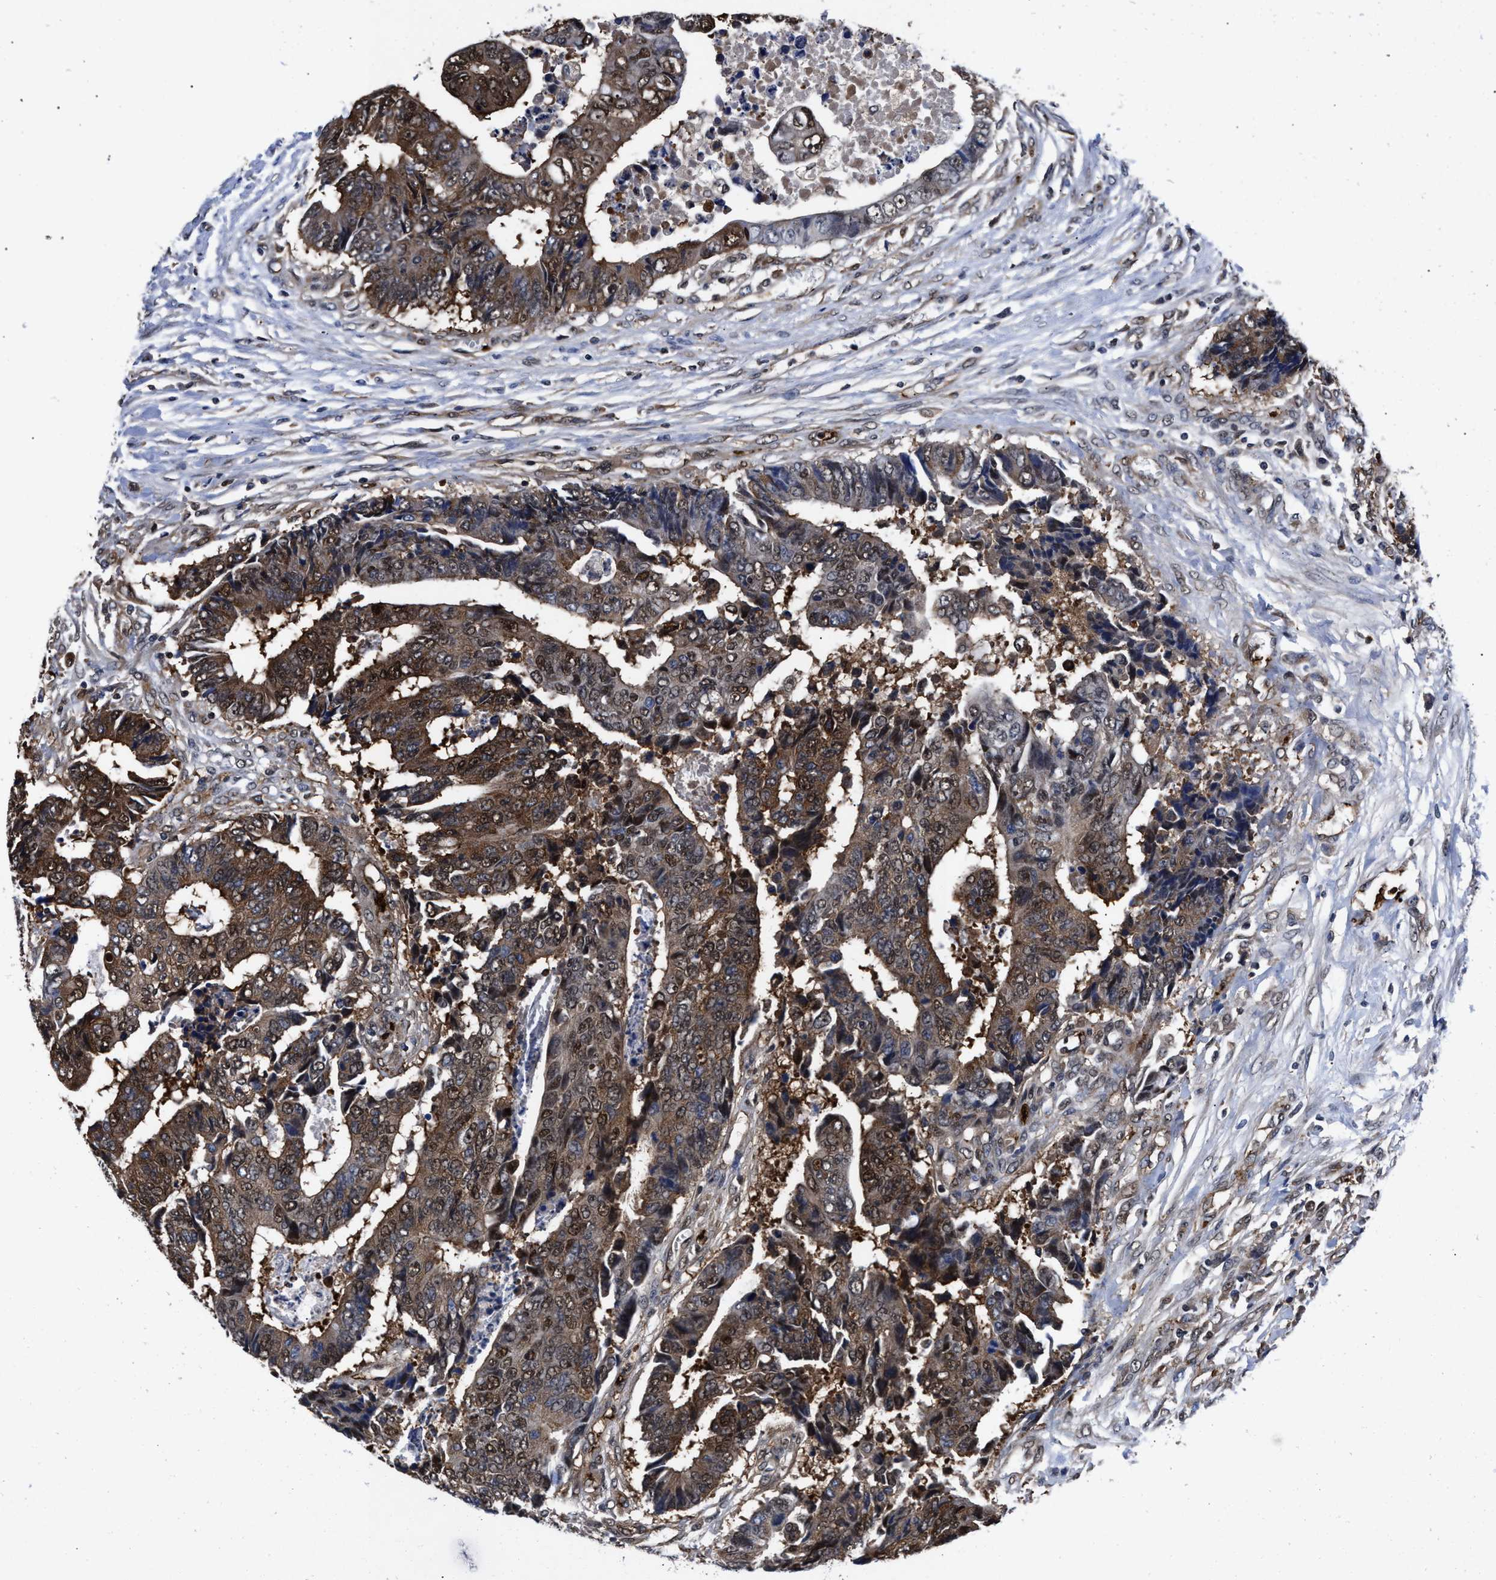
{"staining": {"intensity": "moderate", "quantity": ">75%", "location": "cytoplasmic/membranous,nuclear"}, "tissue": "colorectal cancer", "cell_type": "Tumor cells", "image_type": "cancer", "snomed": [{"axis": "morphology", "description": "Adenocarcinoma, NOS"}, {"axis": "topography", "description": "Rectum"}], "caption": "Immunohistochemistry photomicrograph of human adenocarcinoma (colorectal) stained for a protein (brown), which reveals medium levels of moderate cytoplasmic/membranous and nuclear expression in about >75% of tumor cells.", "gene": "ACLY", "patient": {"sex": "male", "age": 84}}